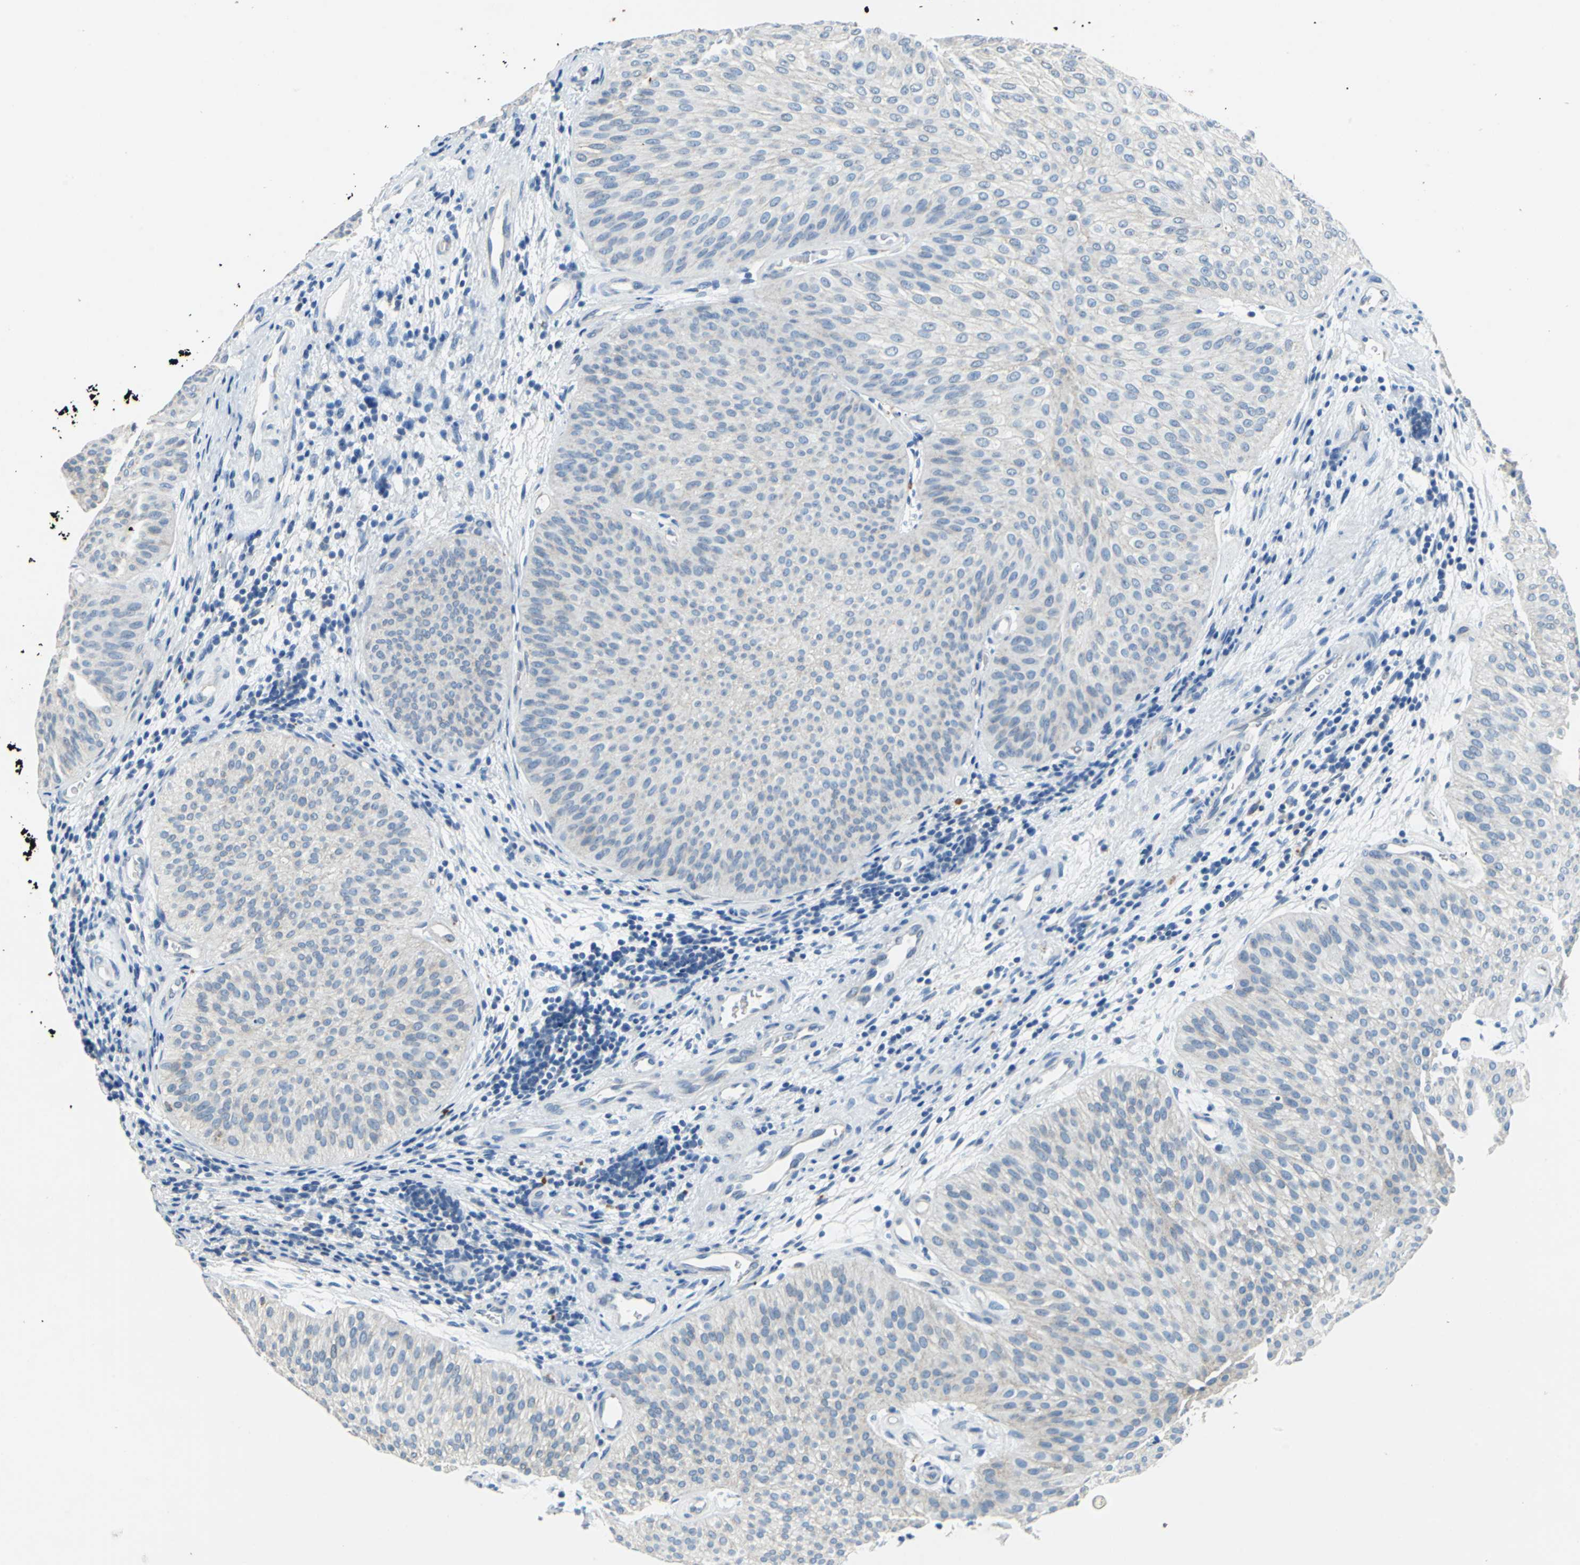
{"staining": {"intensity": "negative", "quantity": "none", "location": "none"}, "tissue": "urothelial cancer", "cell_type": "Tumor cells", "image_type": "cancer", "snomed": [{"axis": "morphology", "description": "Urothelial carcinoma, Low grade"}, {"axis": "topography", "description": "Urinary bladder"}], "caption": "IHC photomicrograph of human urothelial cancer stained for a protein (brown), which exhibits no staining in tumor cells.", "gene": "TEX264", "patient": {"sex": "female", "age": 60}}